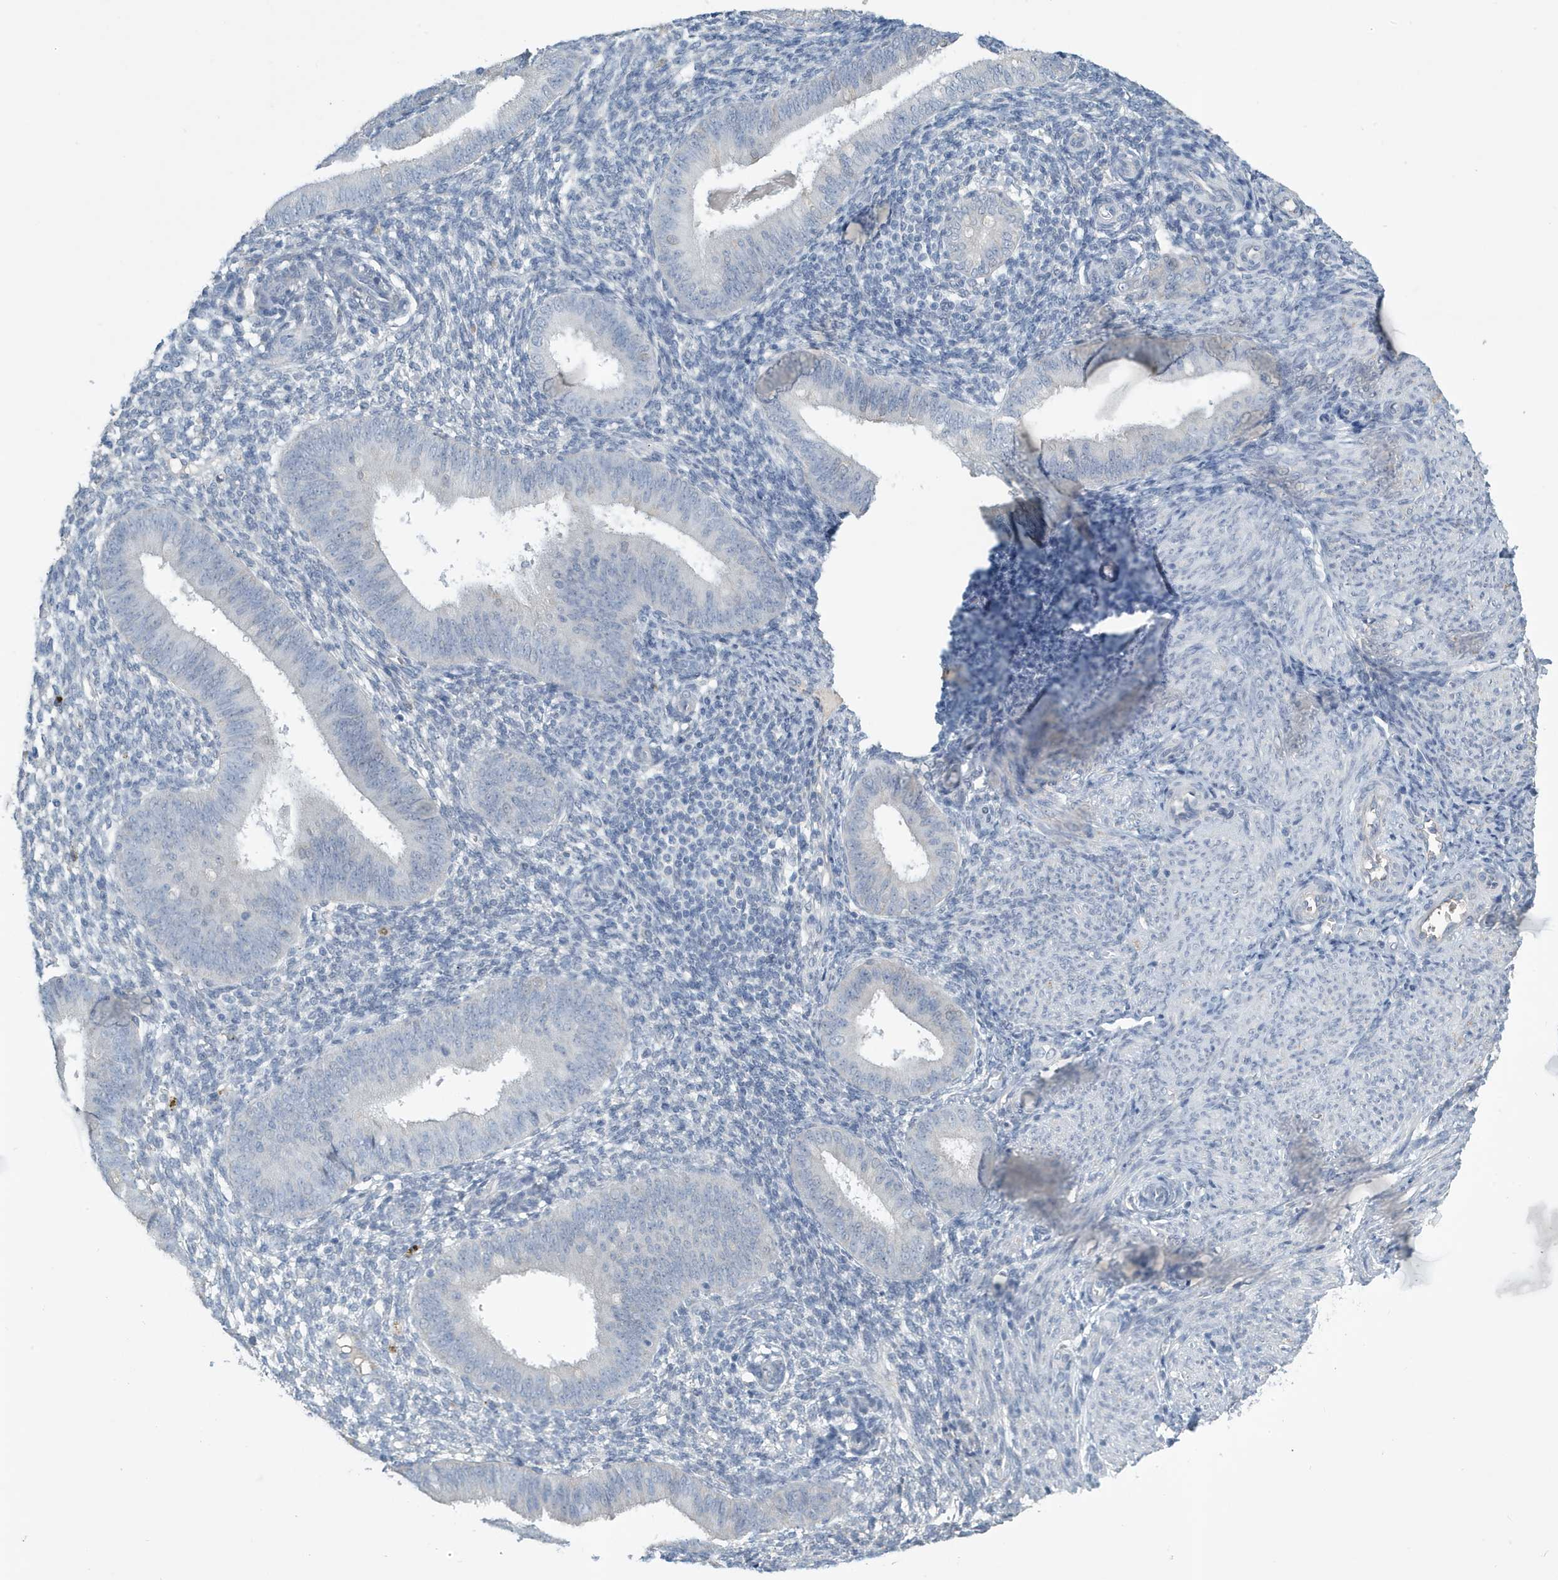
{"staining": {"intensity": "negative", "quantity": "none", "location": "none"}, "tissue": "endometrium", "cell_type": "Cells in endometrial stroma", "image_type": "normal", "snomed": [{"axis": "morphology", "description": "Normal tissue, NOS"}, {"axis": "topography", "description": "Uterus"}, {"axis": "topography", "description": "Endometrium"}], "caption": "Photomicrograph shows no significant protein expression in cells in endometrial stroma of unremarkable endometrium. The staining is performed using DAB brown chromogen with nuclei counter-stained in using hematoxylin.", "gene": "UGT2B4", "patient": {"sex": "female", "age": 48}}